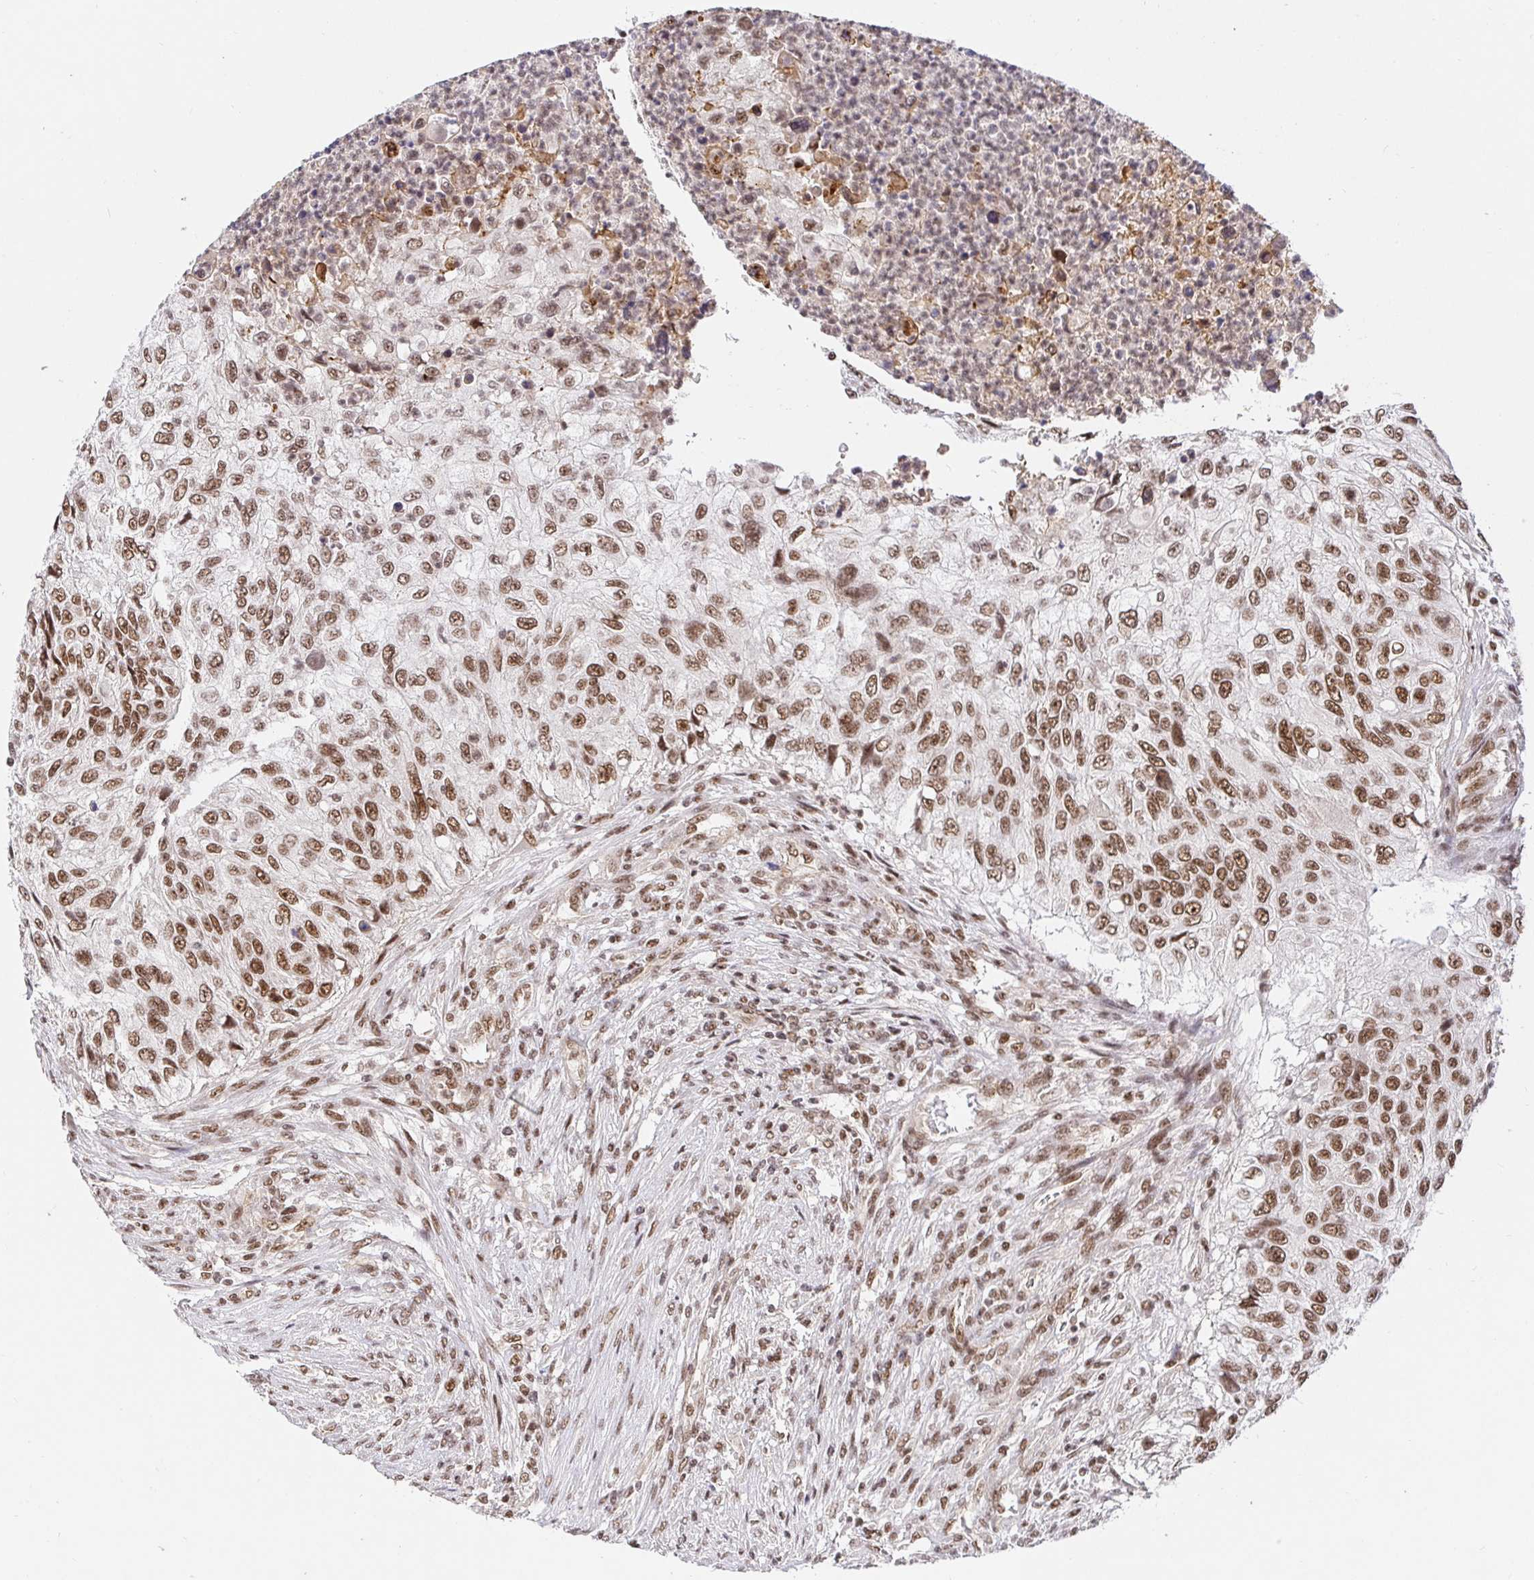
{"staining": {"intensity": "moderate", "quantity": ">75%", "location": "nuclear"}, "tissue": "urothelial cancer", "cell_type": "Tumor cells", "image_type": "cancer", "snomed": [{"axis": "morphology", "description": "Urothelial carcinoma, High grade"}, {"axis": "topography", "description": "Urinary bladder"}], "caption": "Immunohistochemistry (IHC) of urothelial cancer reveals medium levels of moderate nuclear expression in about >75% of tumor cells.", "gene": "USF1", "patient": {"sex": "female", "age": 60}}